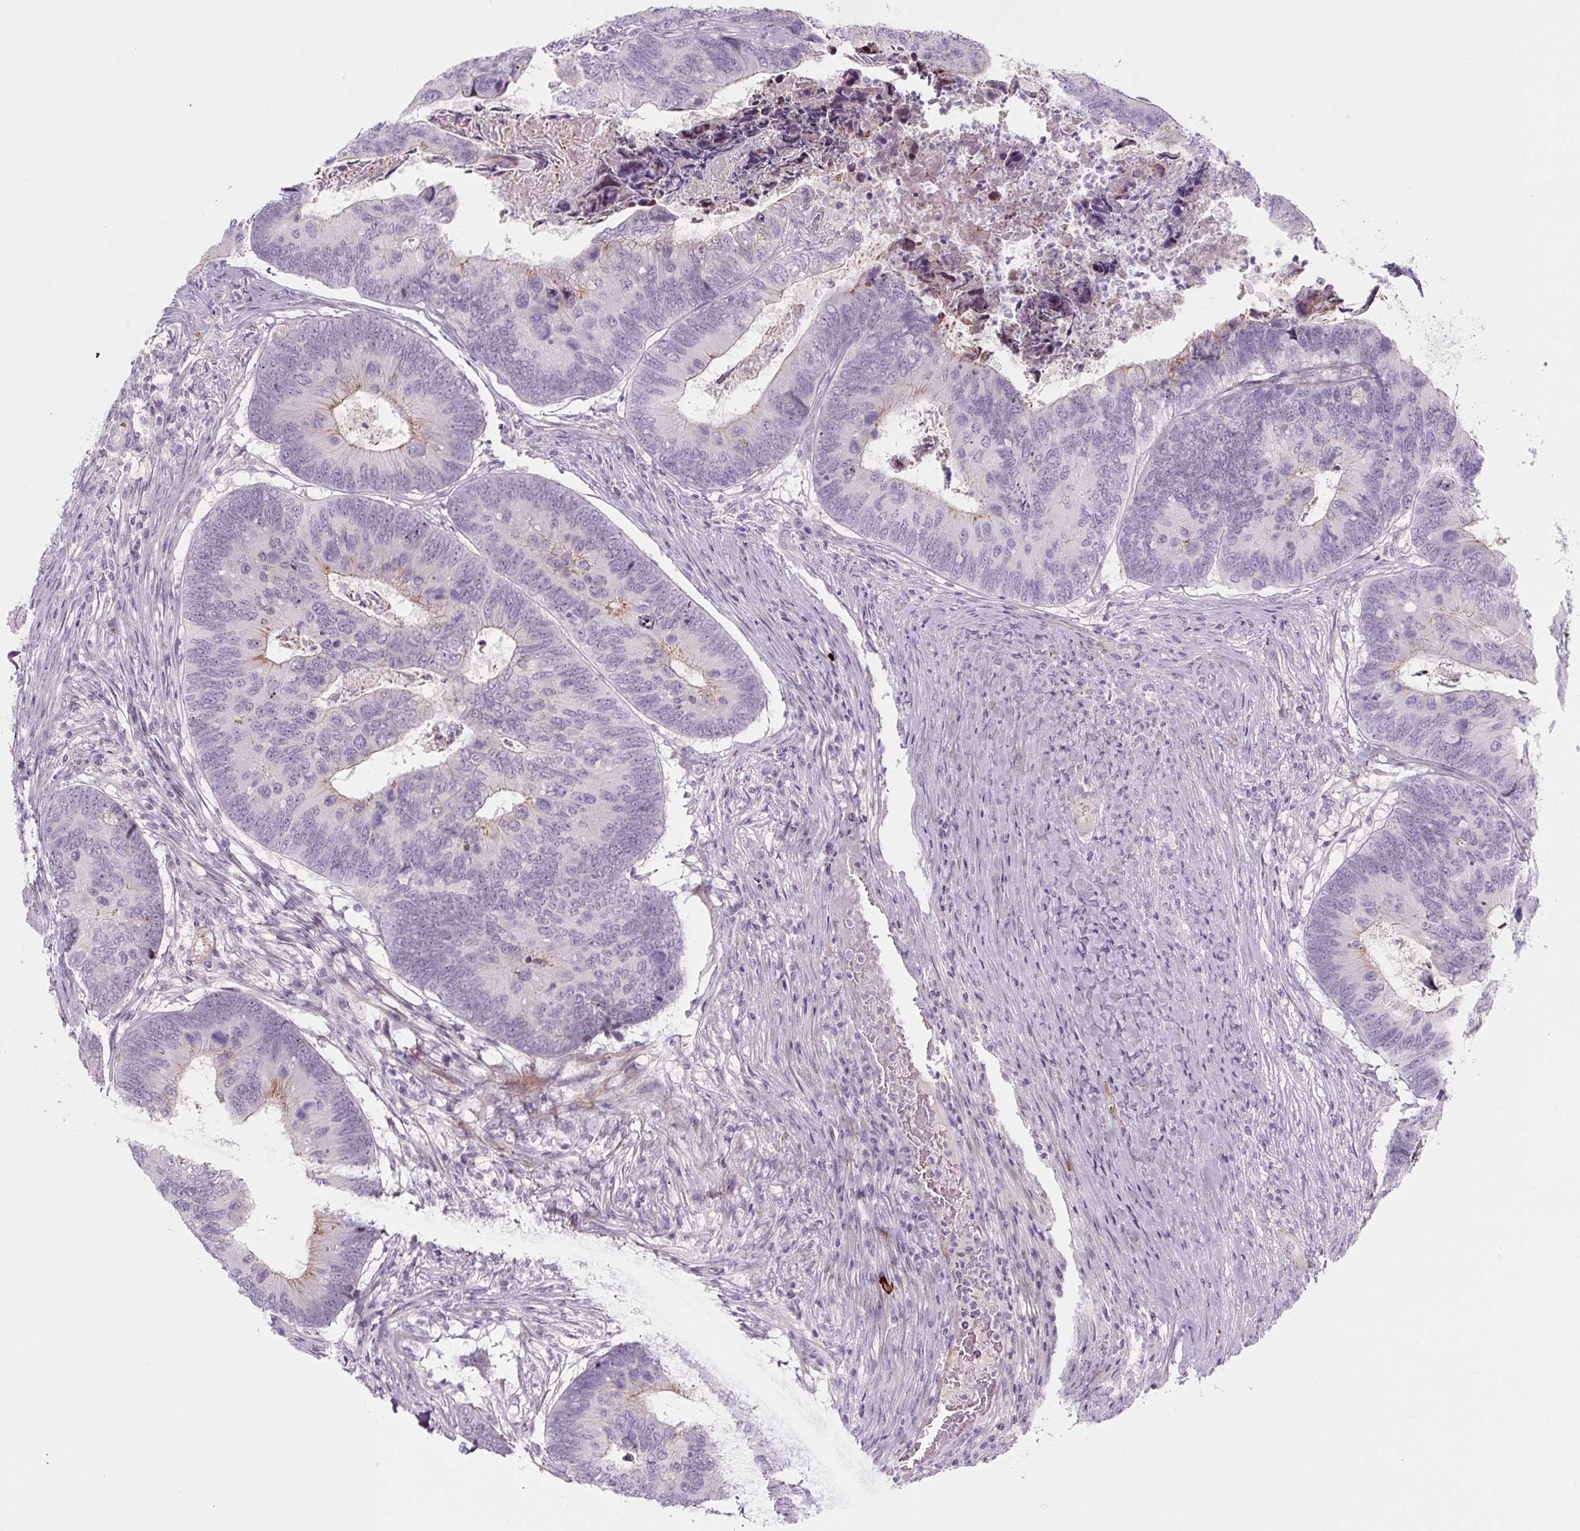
{"staining": {"intensity": "moderate", "quantity": "<25%", "location": "cytoplasmic/membranous"}, "tissue": "colorectal cancer", "cell_type": "Tumor cells", "image_type": "cancer", "snomed": [{"axis": "morphology", "description": "Adenocarcinoma, NOS"}, {"axis": "topography", "description": "Colon"}], "caption": "Tumor cells display low levels of moderate cytoplasmic/membranous staining in about <25% of cells in human colorectal cancer. The protein is shown in brown color, while the nuclei are stained blue.", "gene": "PRM1", "patient": {"sex": "female", "age": 67}}